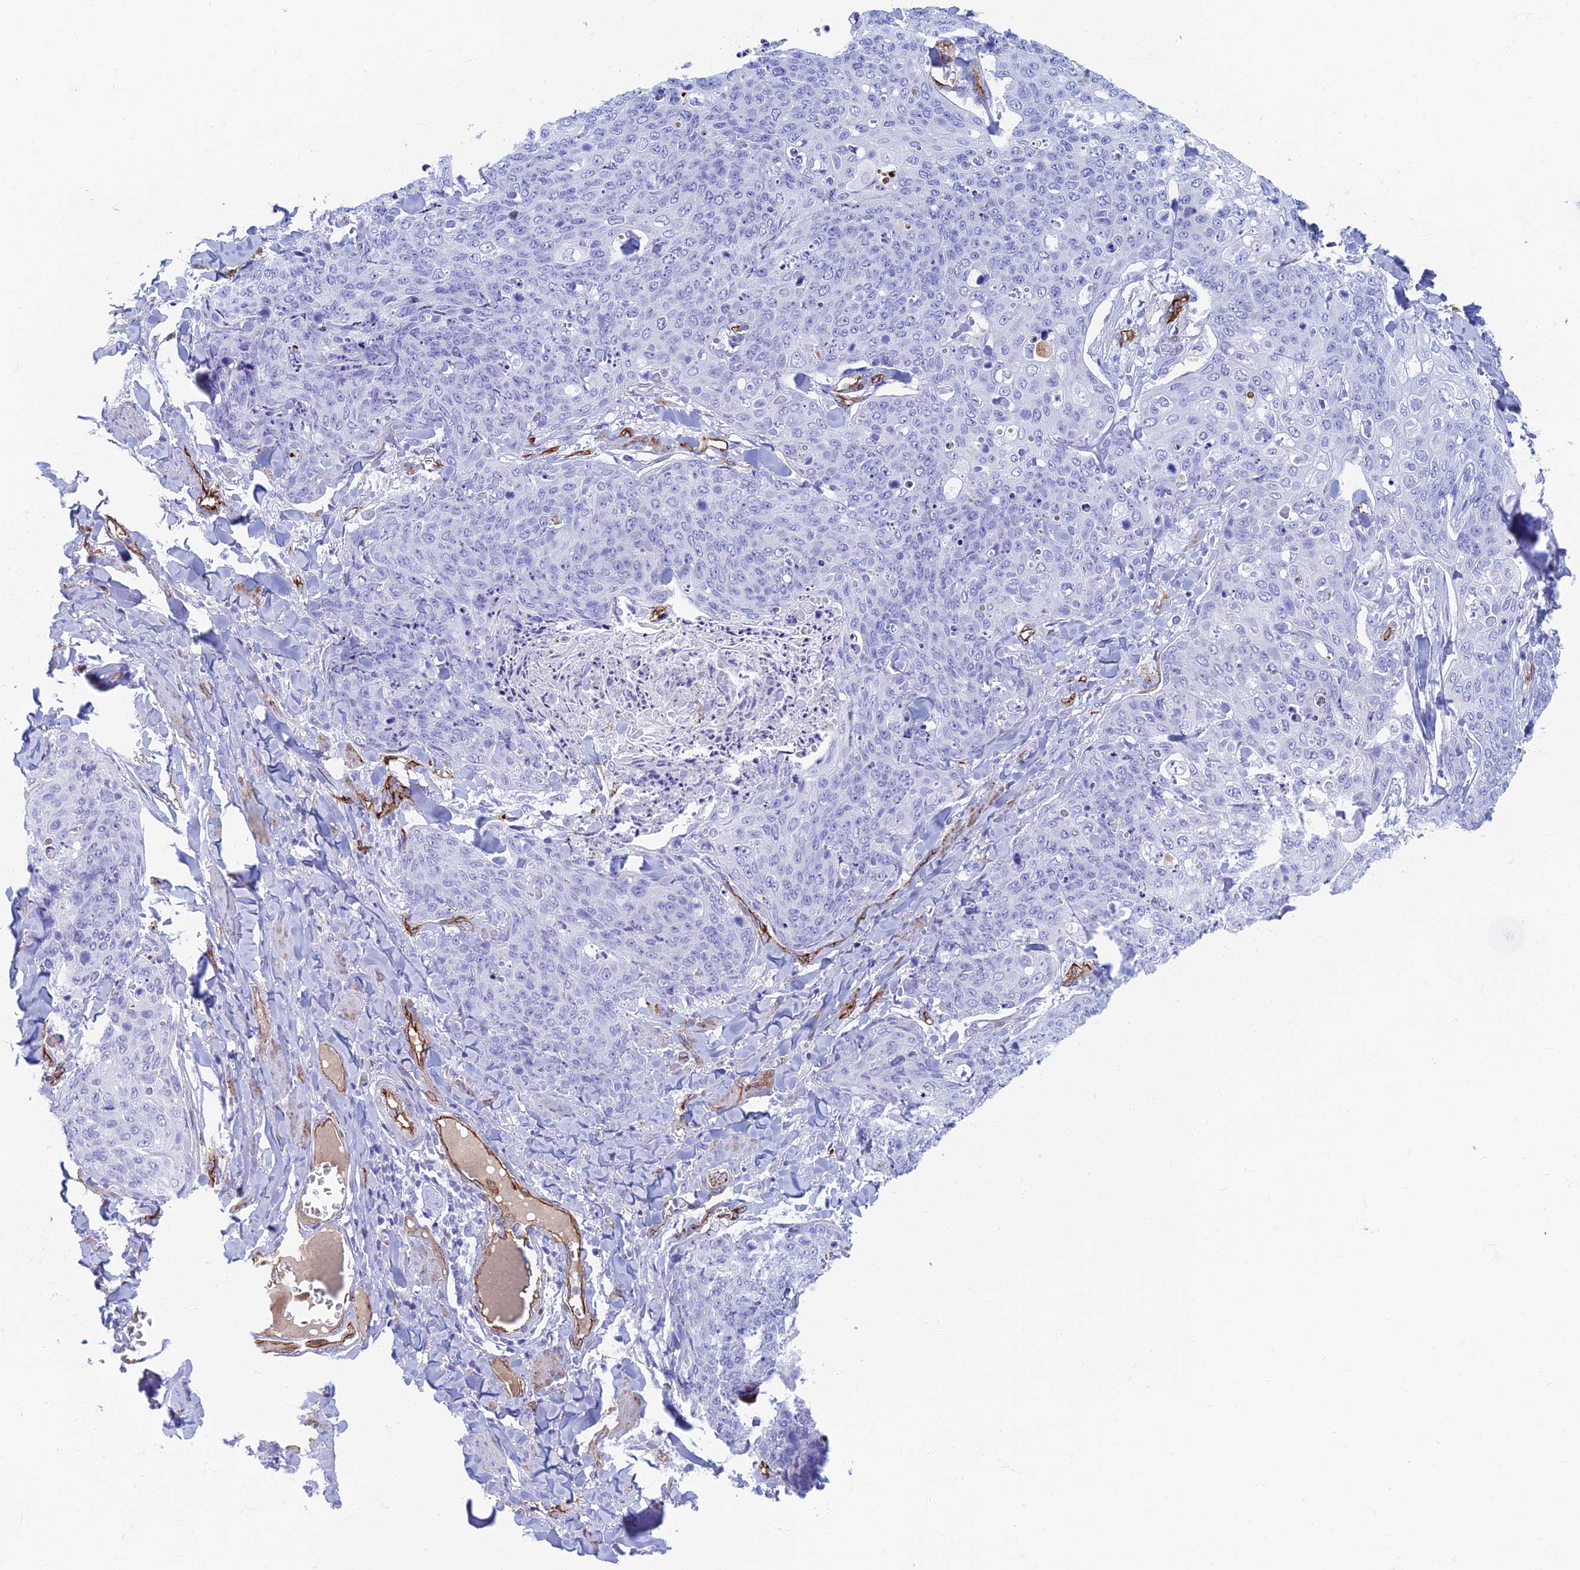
{"staining": {"intensity": "negative", "quantity": "none", "location": "none"}, "tissue": "skin cancer", "cell_type": "Tumor cells", "image_type": "cancer", "snomed": [{"axis": "morphology", "description": "Squamous cell carcinoma, NOS"}, {"axis": "topography", "description": "Skin"}, {"axis": "topography", "description": "Vulva"}], "caption": "Immunohistochemistry micrograph of neoplastic tissue: human skin cancer stained with DAB shows no significant protein staining in tumor cells. The staining was performed using DAB (3,3'-diaminobenzidine) to visualize the protein expression in brown, while the nuclei were stained in blue with hematoxylin (Magnification: 20x).", "gene": "ETFRF1", "patient": {"sex": "female", "age": 85}}